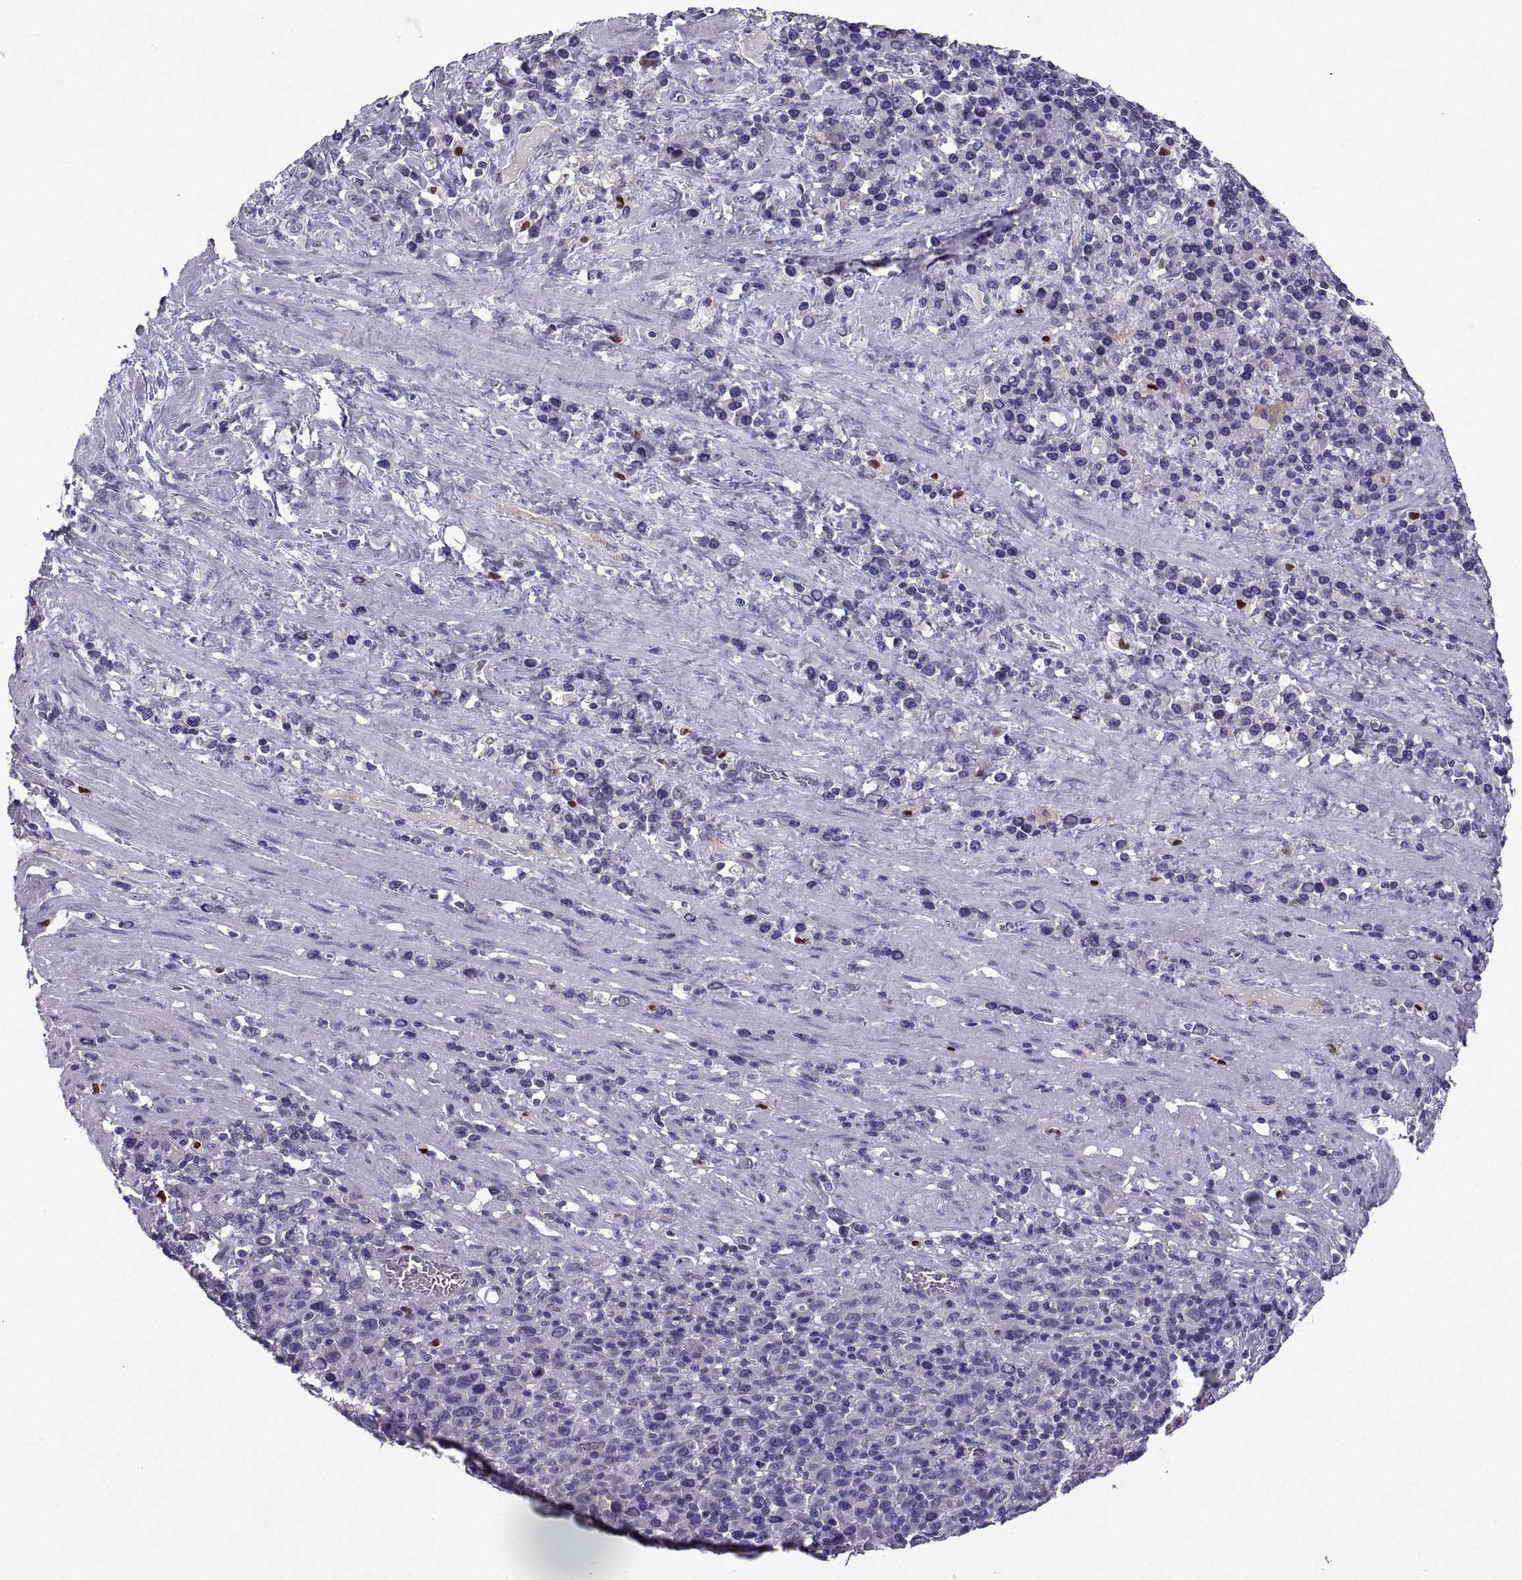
{"staining": {"intensity": "negative", "quantity": "none", "location": "none"}, "tissue": "stomach cancer", "cell_type": "Tumor cells", "image_type": "cancer", "snomed": [{"axis": "morphology", "description": "Adenocarcinoma, NOS"}, {"axis": "topography", "description": "Stomach, upper"}], "caption": "An image of human stomach adenocarcinoma is negative for staining in tumor cells.", "gene": "SOX21", "patient": {"sex": "male", "age": 75}}